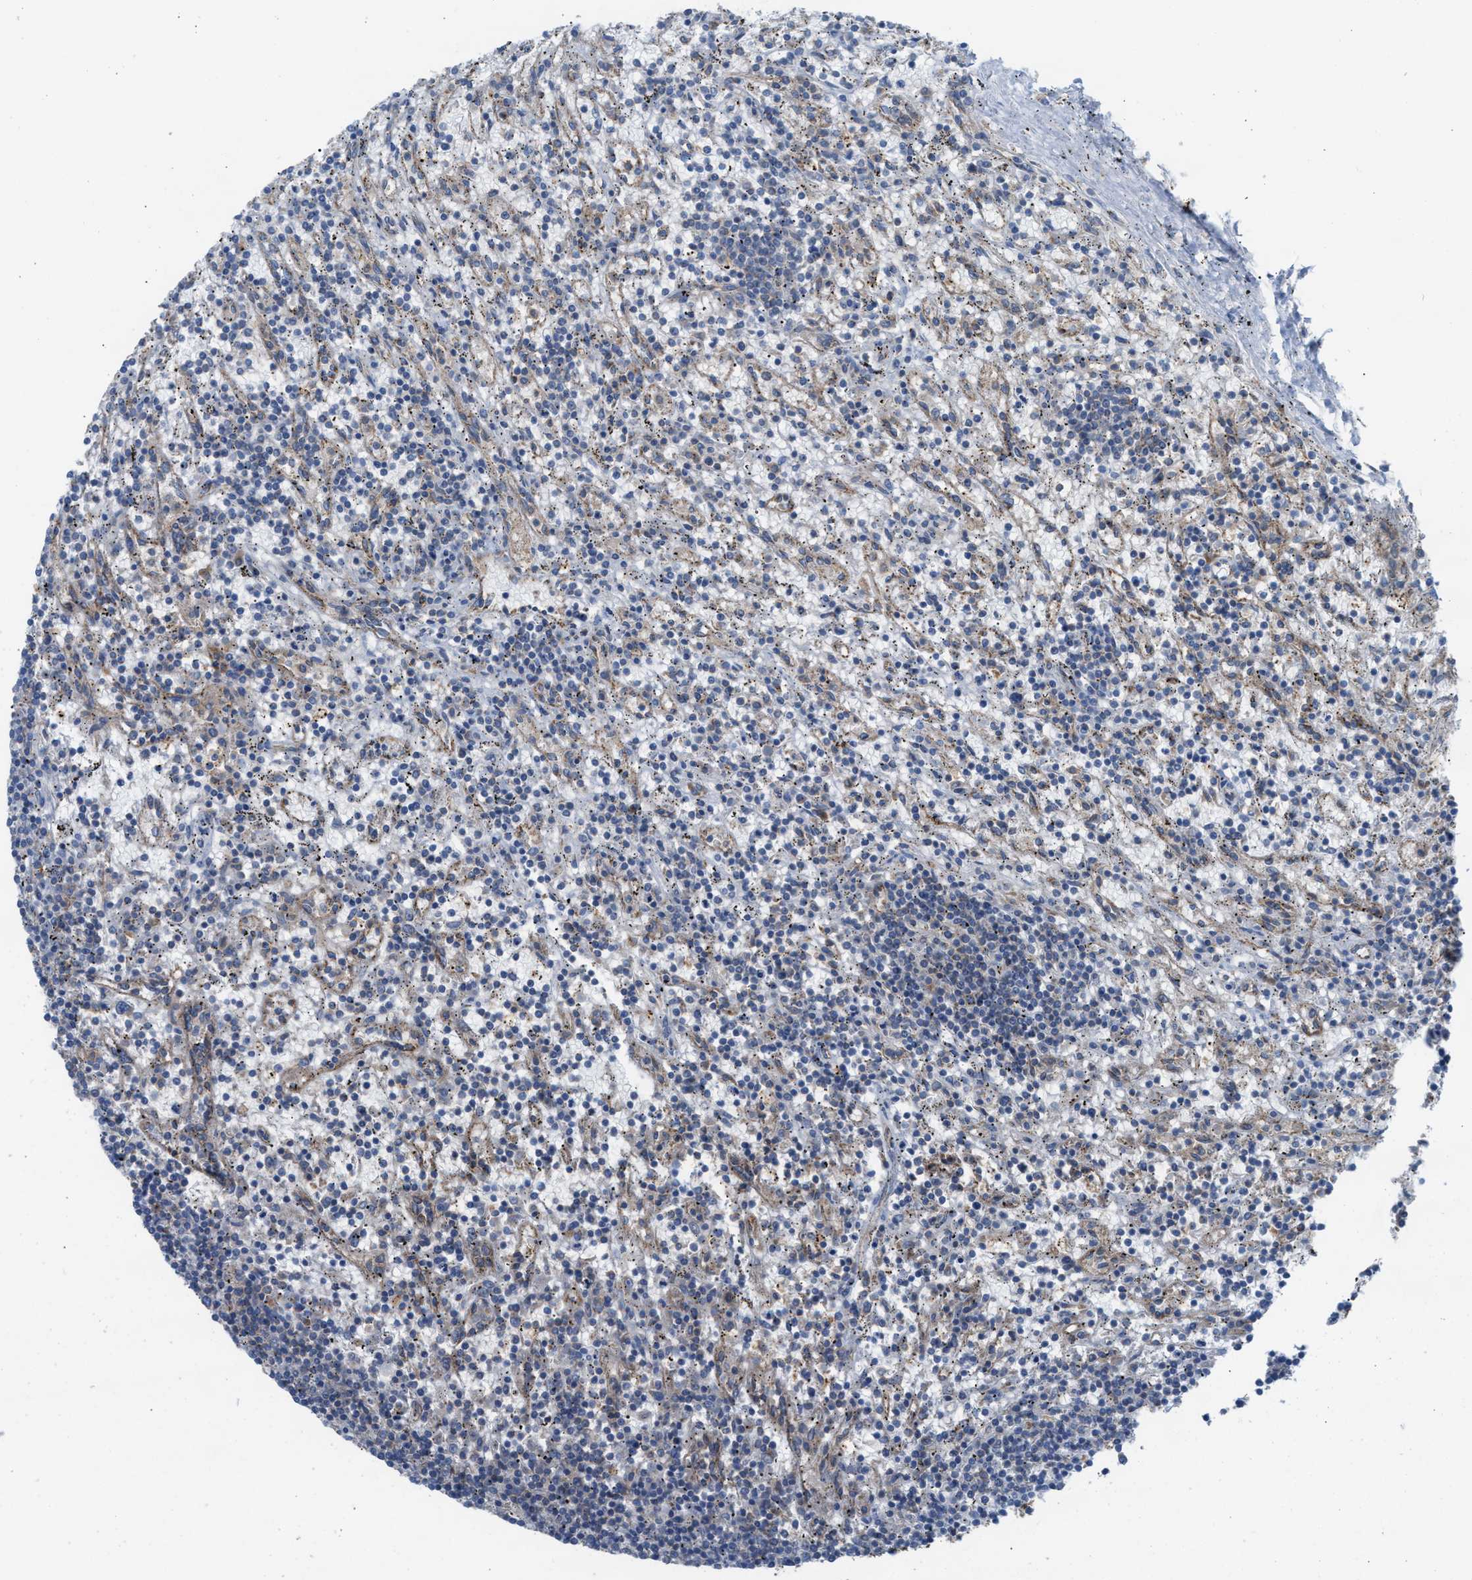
{"staining": {"intensity": "negative", "quantity": "none", "location": "none"}, "tissue": "lymphoma", "cell_type": "Tumor cells", "image_type": "cancer", "snomed": [{"axis": "morphology", "description": "Malignant lymphoma, non-Hodgkin's type, Low grade"}, {"axis": "topography", "description": "Spleen"}], "caption": "Low-grade malignant lymphoma, non-Hodgkin's type stained for a protein using immunohistochemistry (IHC) displays no positivity tumor cells.", "gene": "TBC1D15", "patient": {"sex": "male", "age": 76}}